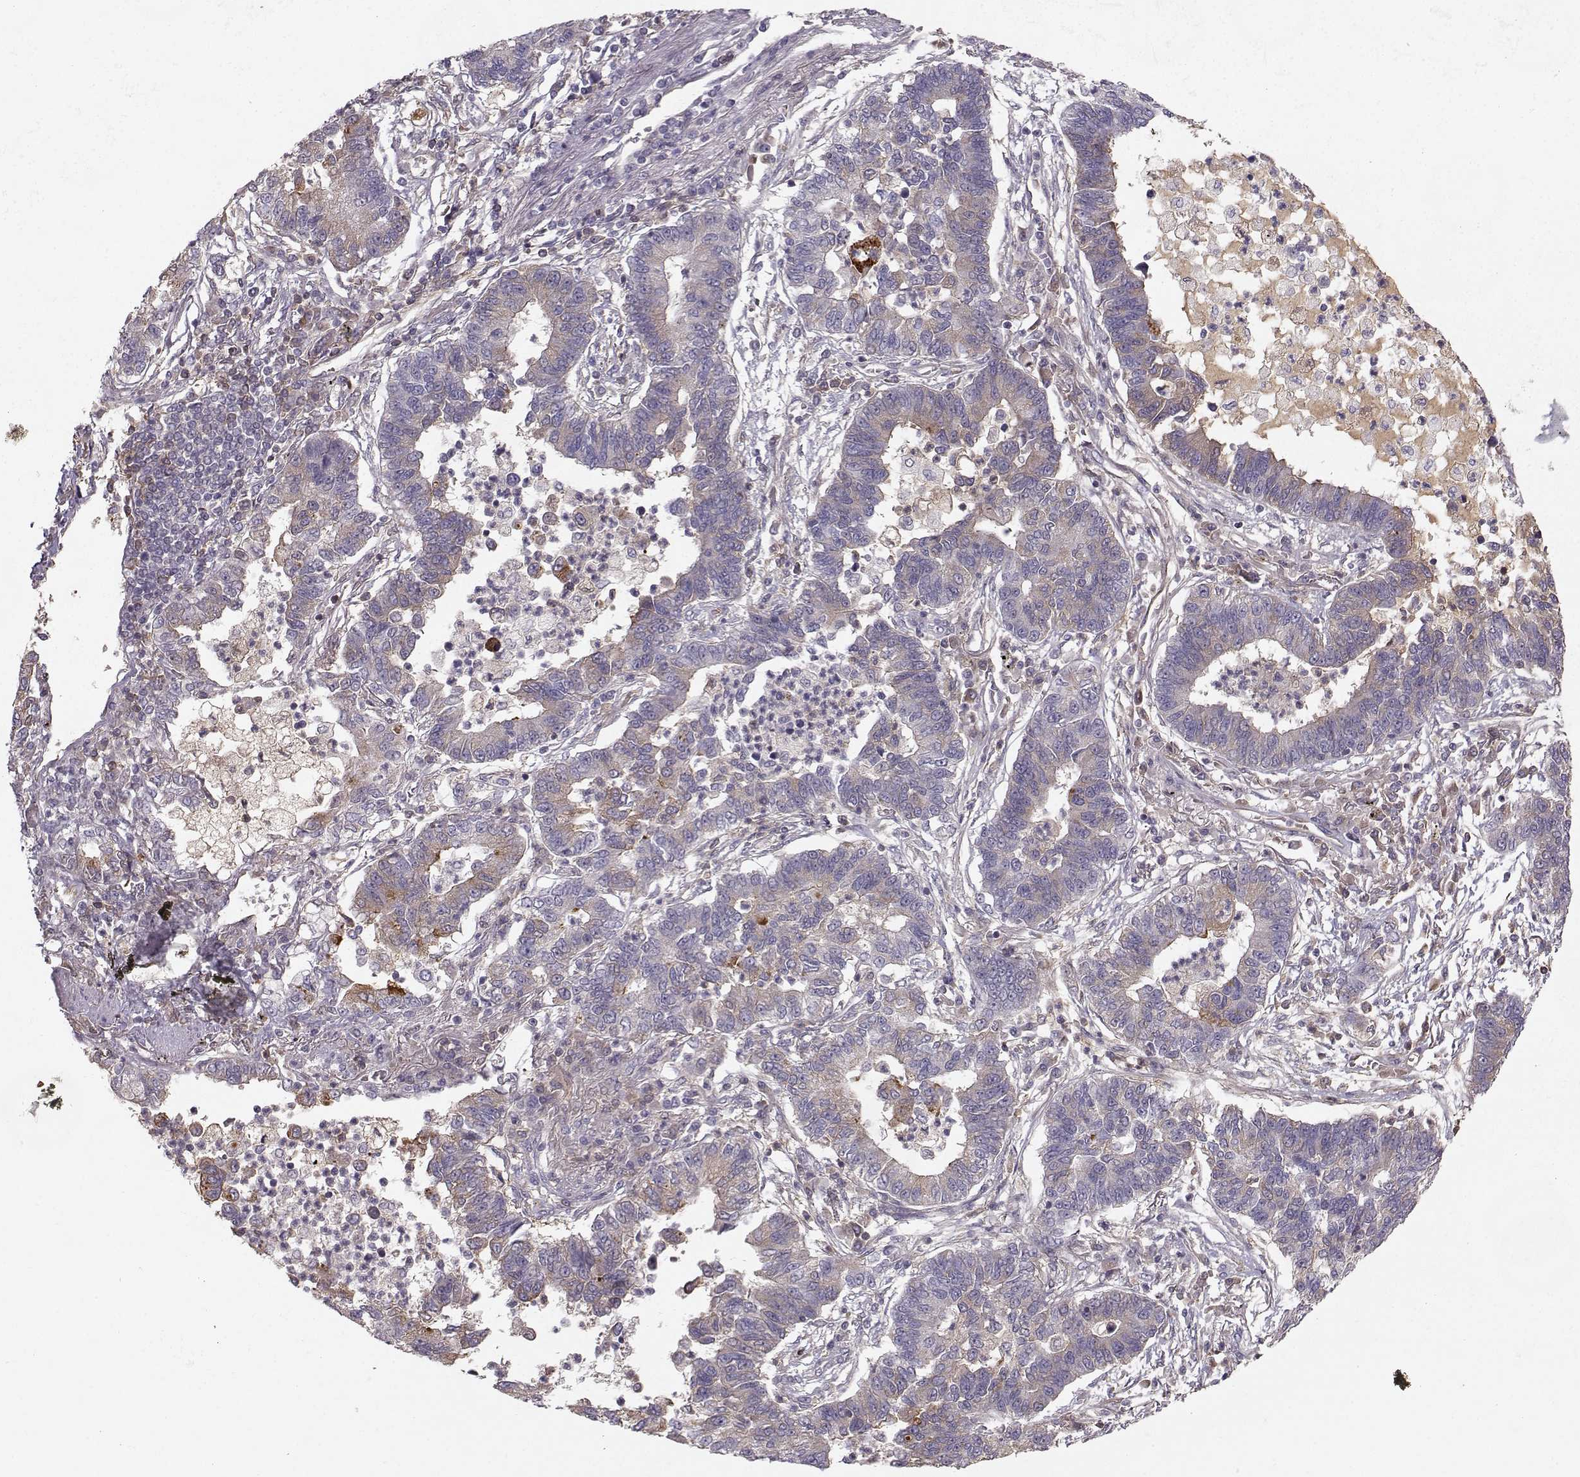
{"staining": {"intensity": "weak", "quantity": "<25%", "location": "cytoplasmic/membranous"}, "tissue": "lung cancer", "cell_type": "Tumor cells", "image_type": "cancer", "snomed": [{"axis": "morphology", "description": "Adenocarcinoma, NOS"}, {"axis": "topography", "description": "Lung"}], "caption": "Lung cancer was stained to show a protein in brown. There is no significant staining in tumor cells.", "gene": "WNT6", "patient": {"sex": "female", "age": 57}}